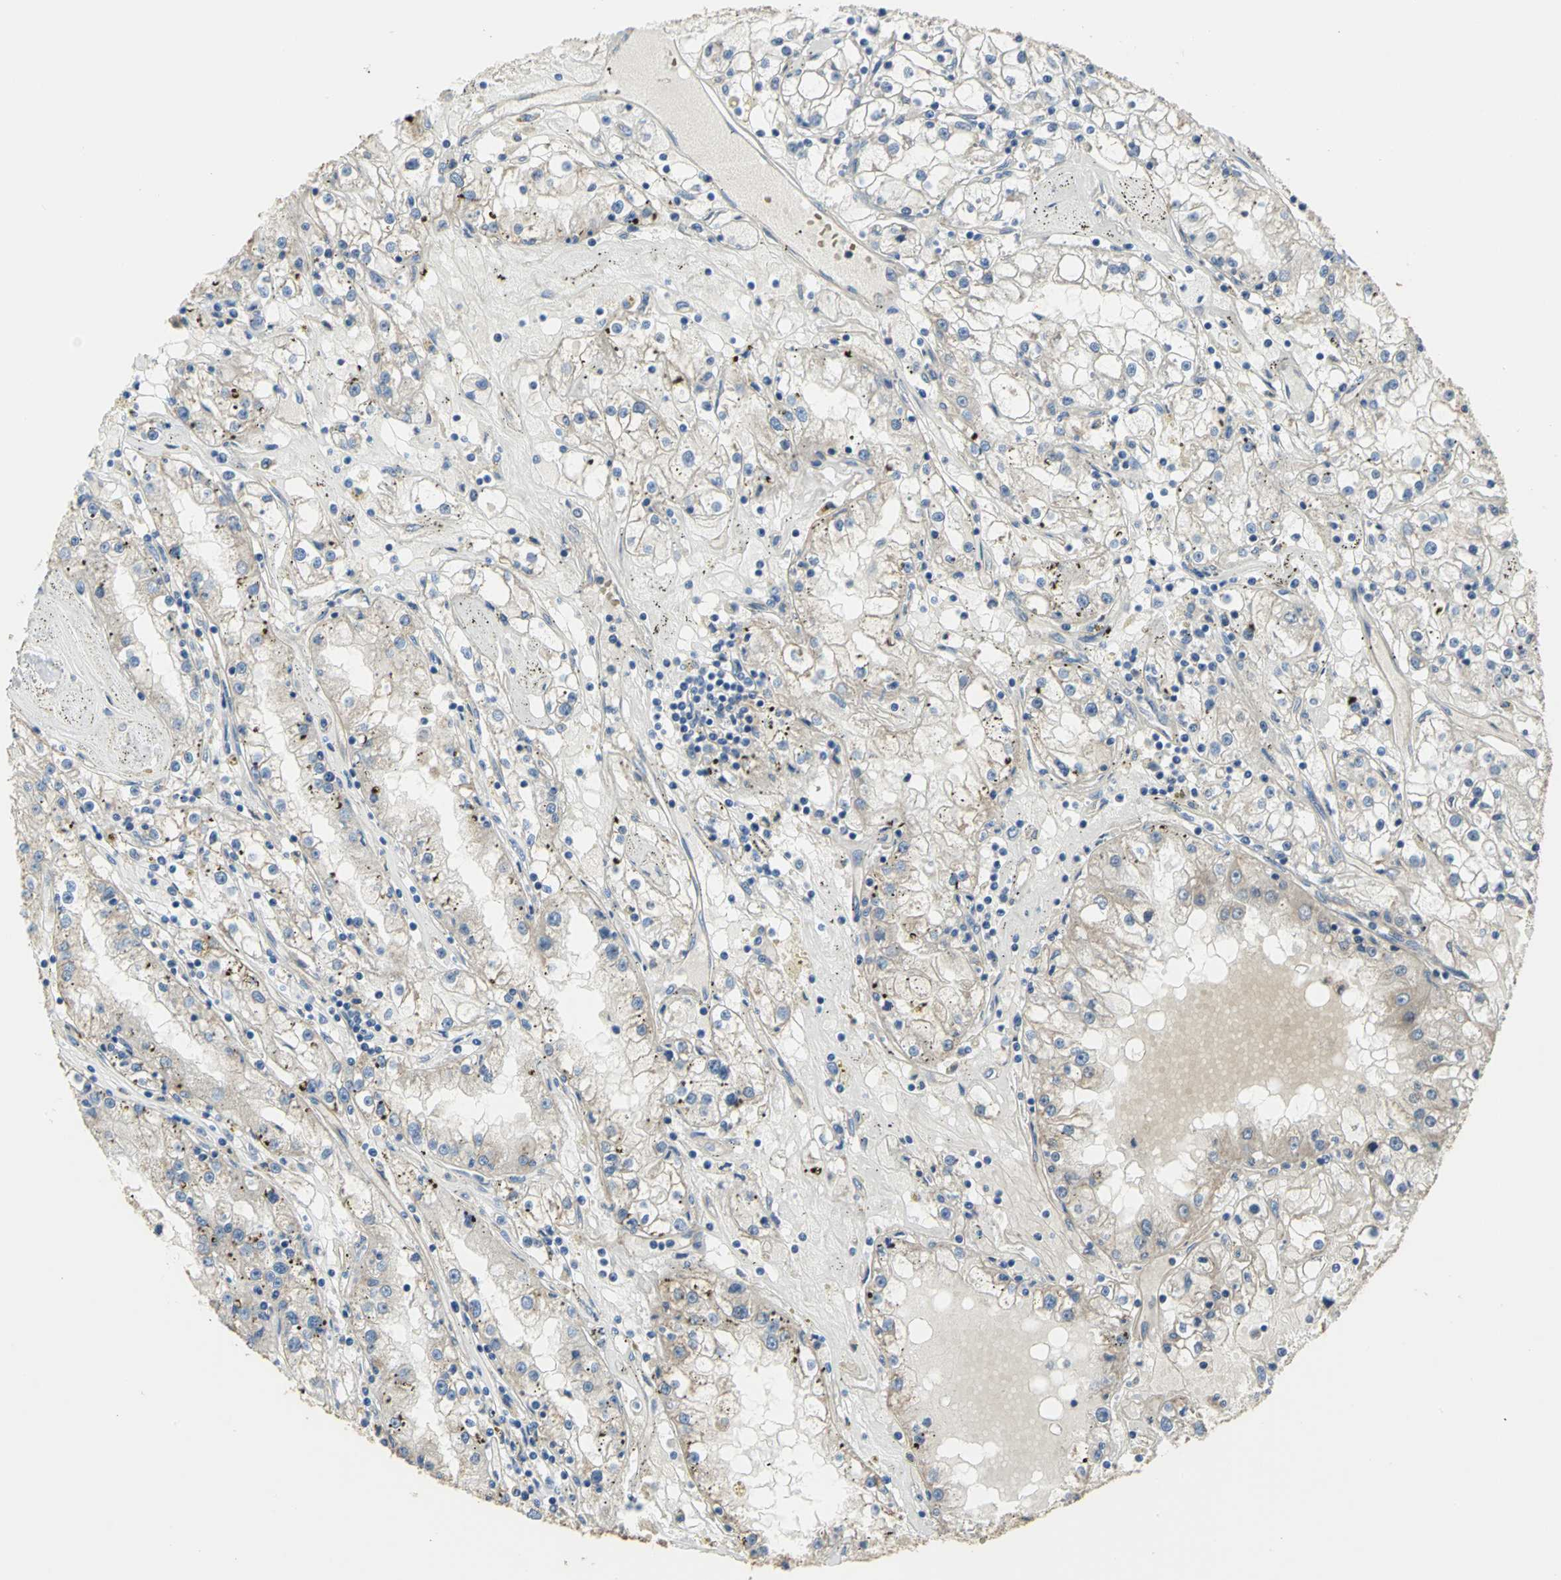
{"staining": {"intensity": "weak", "quantity": "25%-75%", "location": "cytoplasmic/membranous"}, "tissue": "renal cancer", "cell_type": "Tumor cells", "image_type": "cancer", "snomed": [{"axis": "morphology", "description": "Adenocarcinoma, NOS"}, {"axis": "topography", "description": "Kidney"}], "caption": "Immunohistochemistry (IHC) micrograph of neoplastic tissue: adenocarcinoma (renal) stained using IHC displays low levels of weak protein expression localized specifically in the cytoplasmic/membranous of tumor cells, appearing as a cytoplasmic/membranous brown color.", "gene": "HTR1F", "patient": {"sex": "male", "age": 56}}